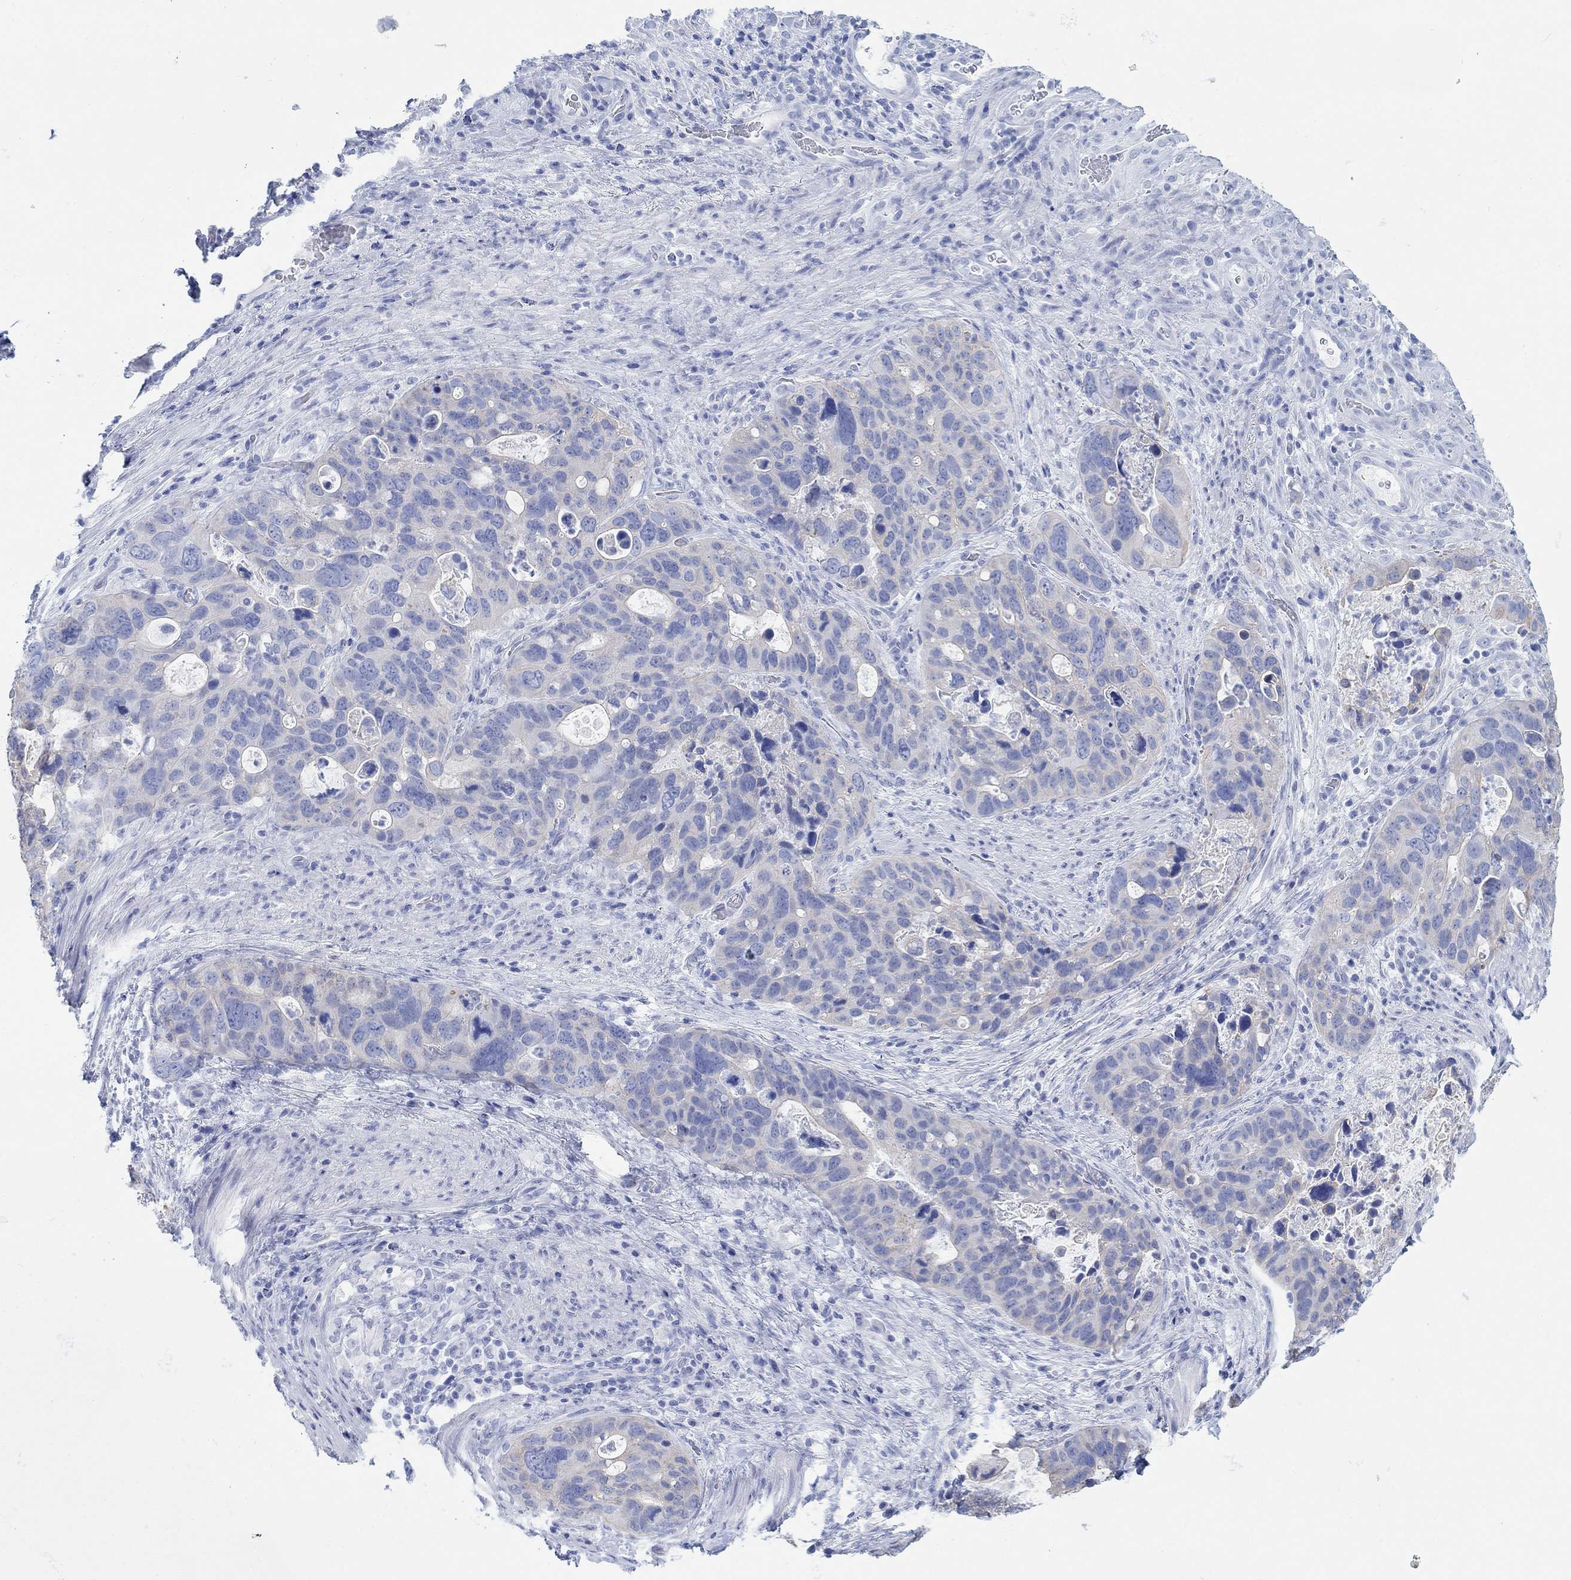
{"staining": {"intensity": "negative", "quantity": "none", "location": "none"}, "tissue": "stomach cancer", "cell_type": "Tumor cells", "image_type": "cancer", "snomed": [{"axis": "morphology", "description": "Adenocarcinoma, NOS"}, {"axis": "topography", "description": "Stomach"}], "caption": "Tumor cells show no significant protein staining in stomach cancer.", "gene": "AK8", "patient": {"sex": "male", "age": 54}}